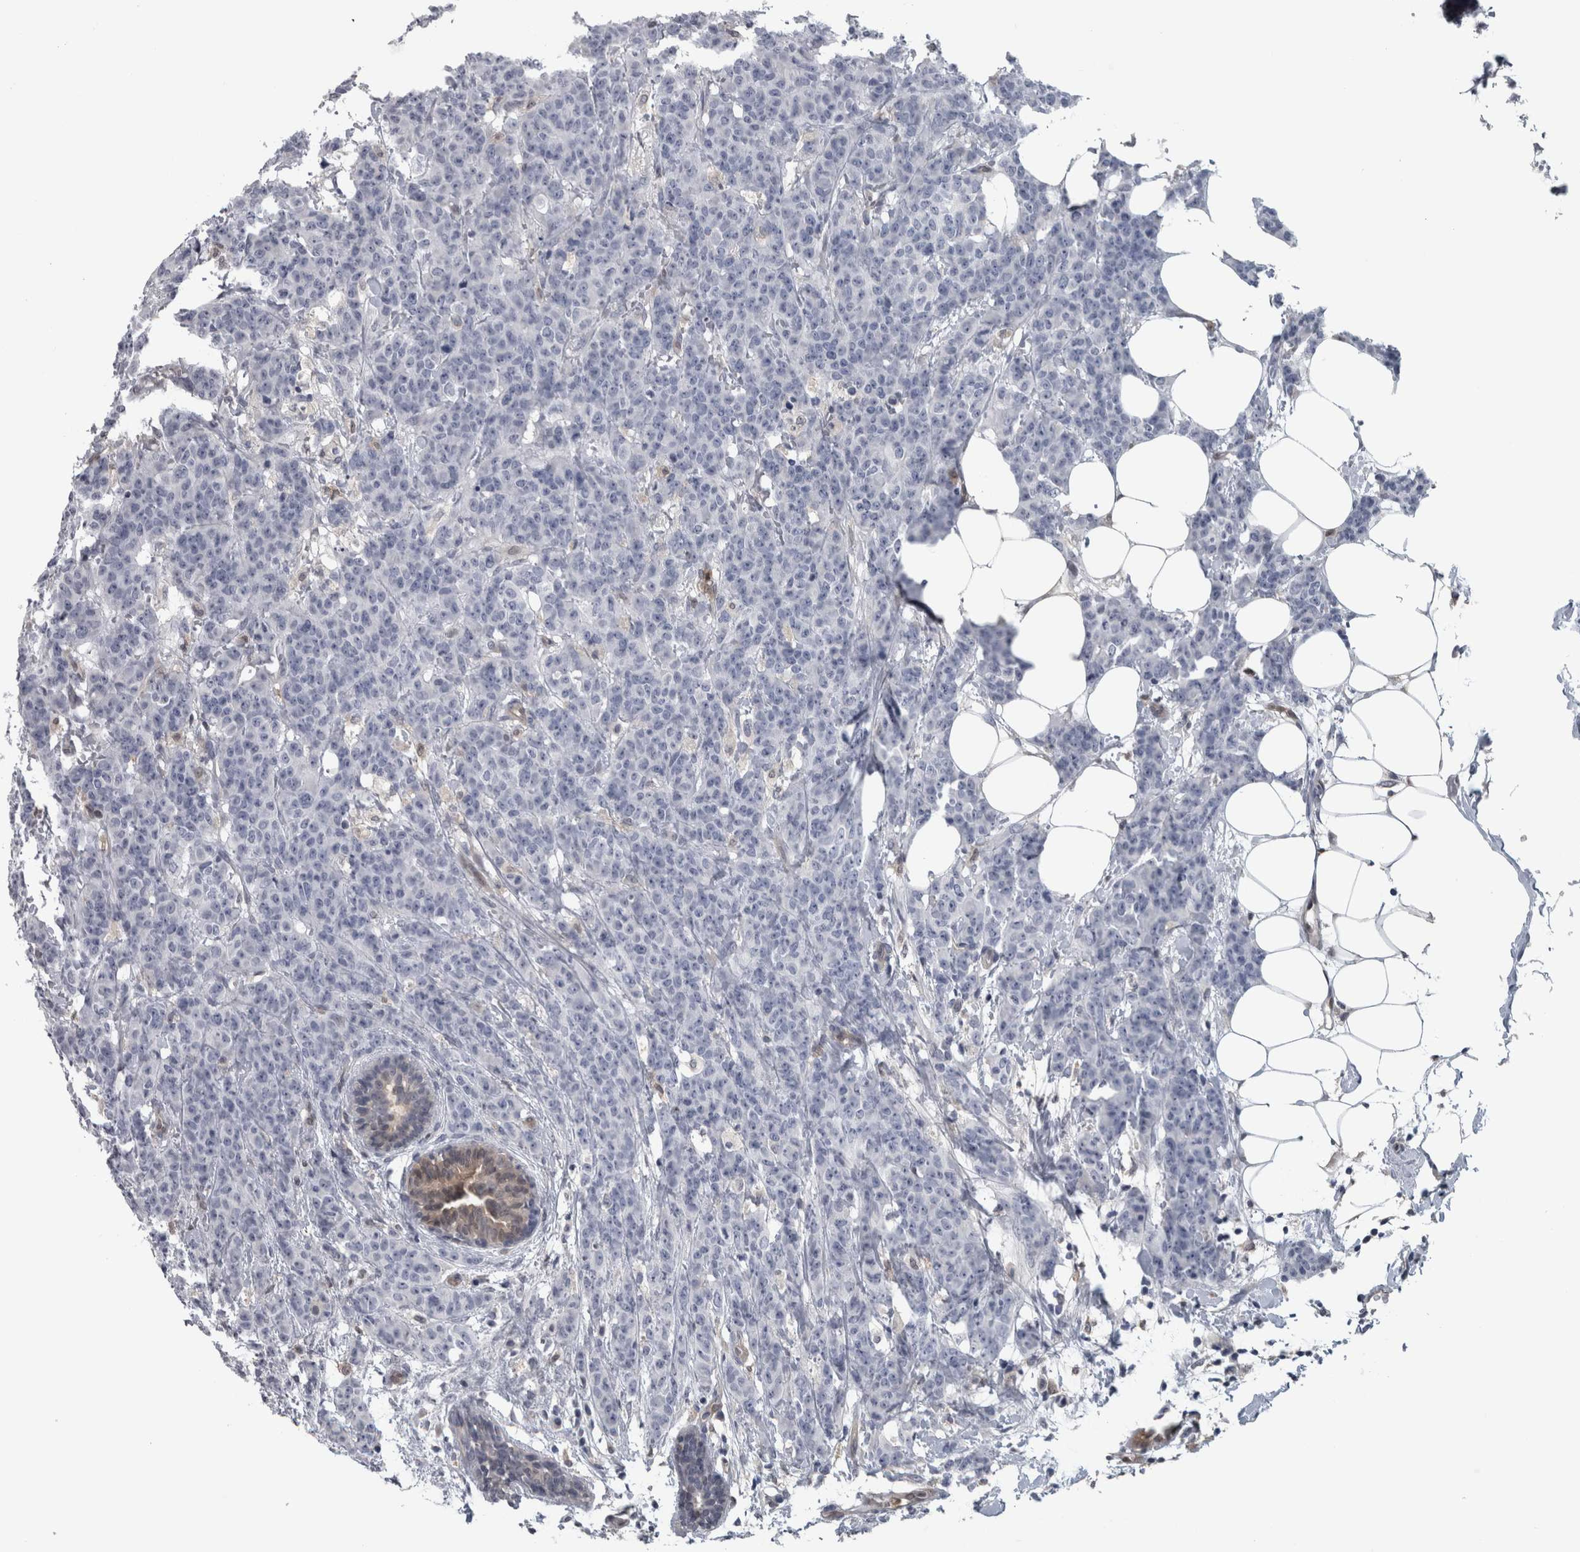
{"staining": {"intensity": "negative", "quantity": "none", "location": "none"}, "tissue": "breast cancer", "cell_type": "Tumor cells", "image_type": "cancer", "snomed": [{"axis": "morphology", "description": "Normal tissue, NOS"}, {"axis": "morphology", "description": "Duct carcinoma"}, {"axis": "topography", "description": "Breast"}], "caption": "Human breast invasive ductal carcinoma stained for a protein using immunohistochemistry (IHC) exhibits no positivity in tumor cells.", "gene": "NAPRT", "patient": {"sex": "female", "age": 40}}